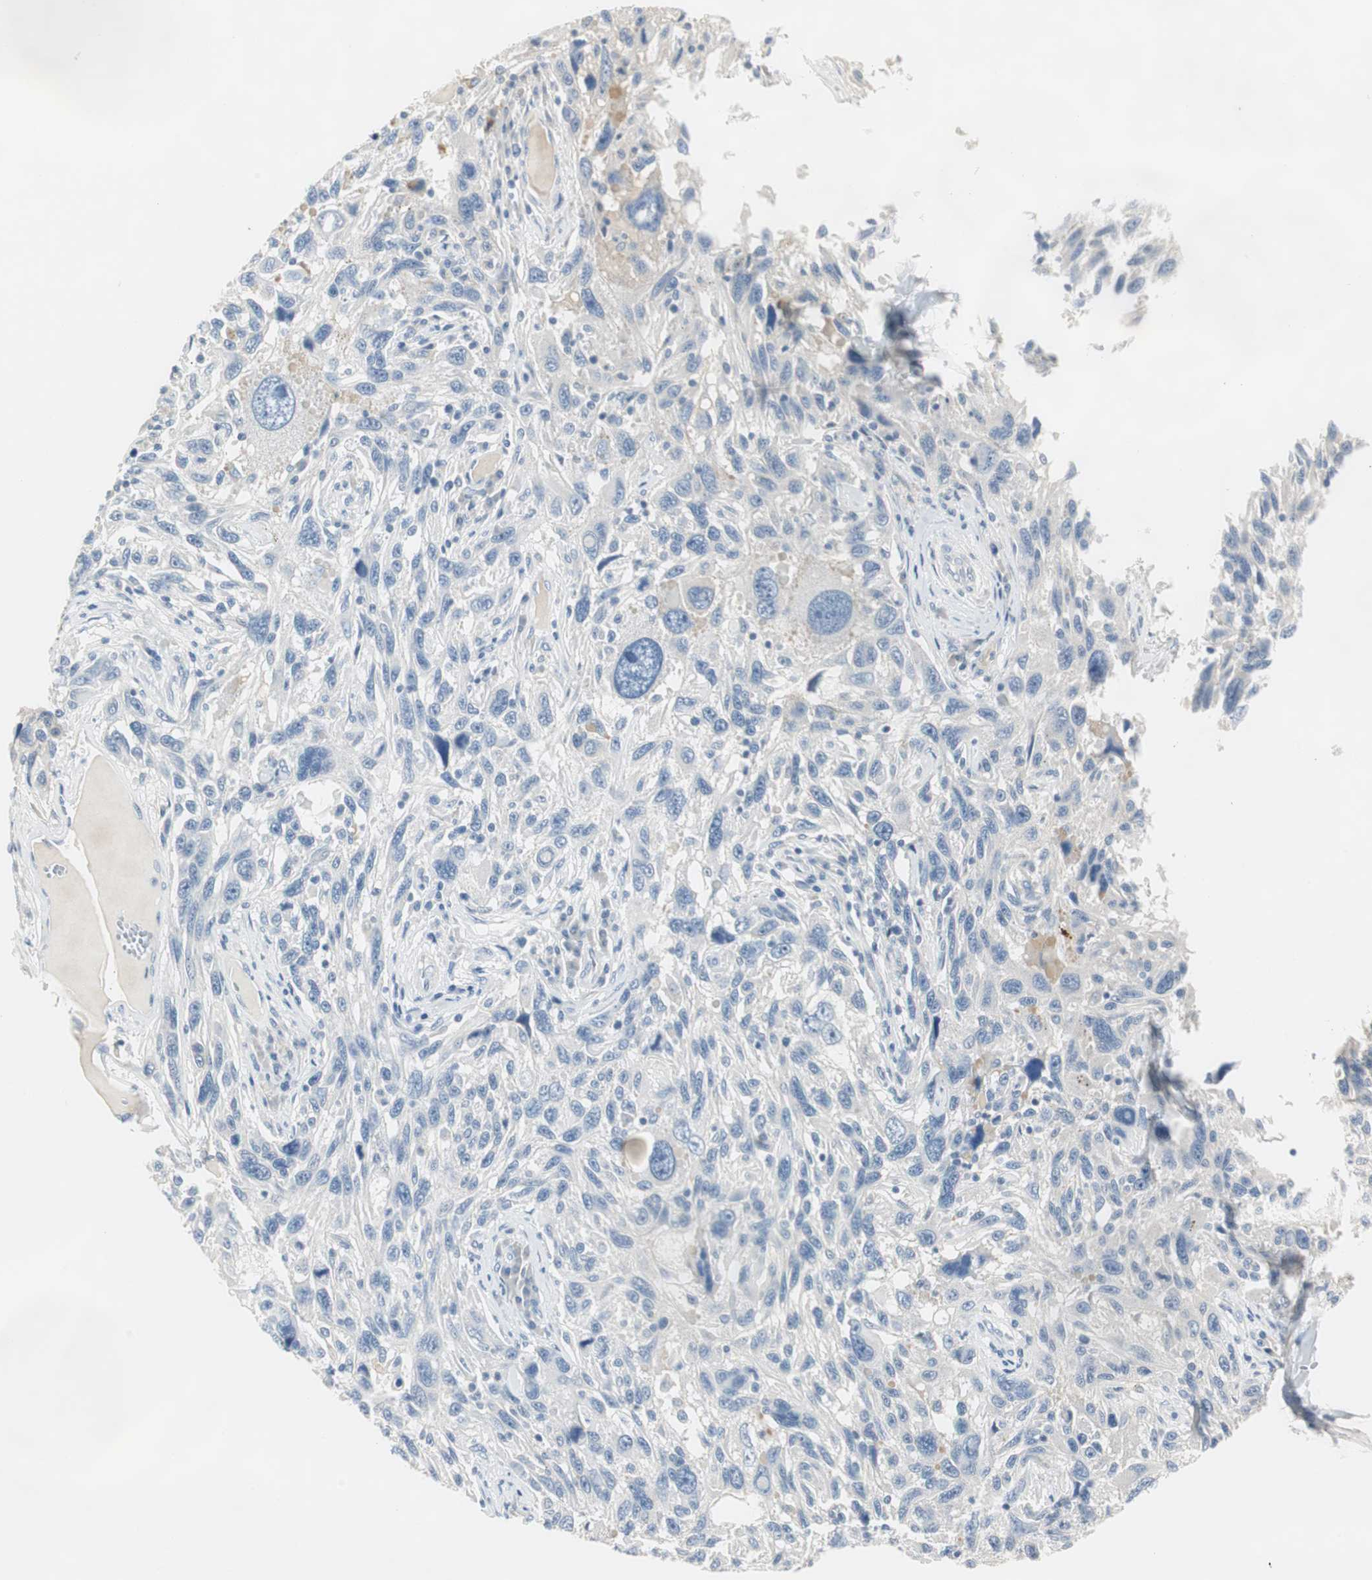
{"staining": {"intensity": "negative", "quantity": "none", "location": "none"}, "tissue": "melanoma", "cell_type": "Tumor cells", "image_type": "cancer", "snomed": [{"axis": "morphology", "description": "Malignant melanoma, NOS"}, {"axis": "topography", "description": "Skin"}], "caption": "An IHC micrograph of malignant melanoma is shown. There is no staining in tumor cells of malignant melanoma.", "gene": "LRP2", "patient": {"sex": "male", "age": 53}}